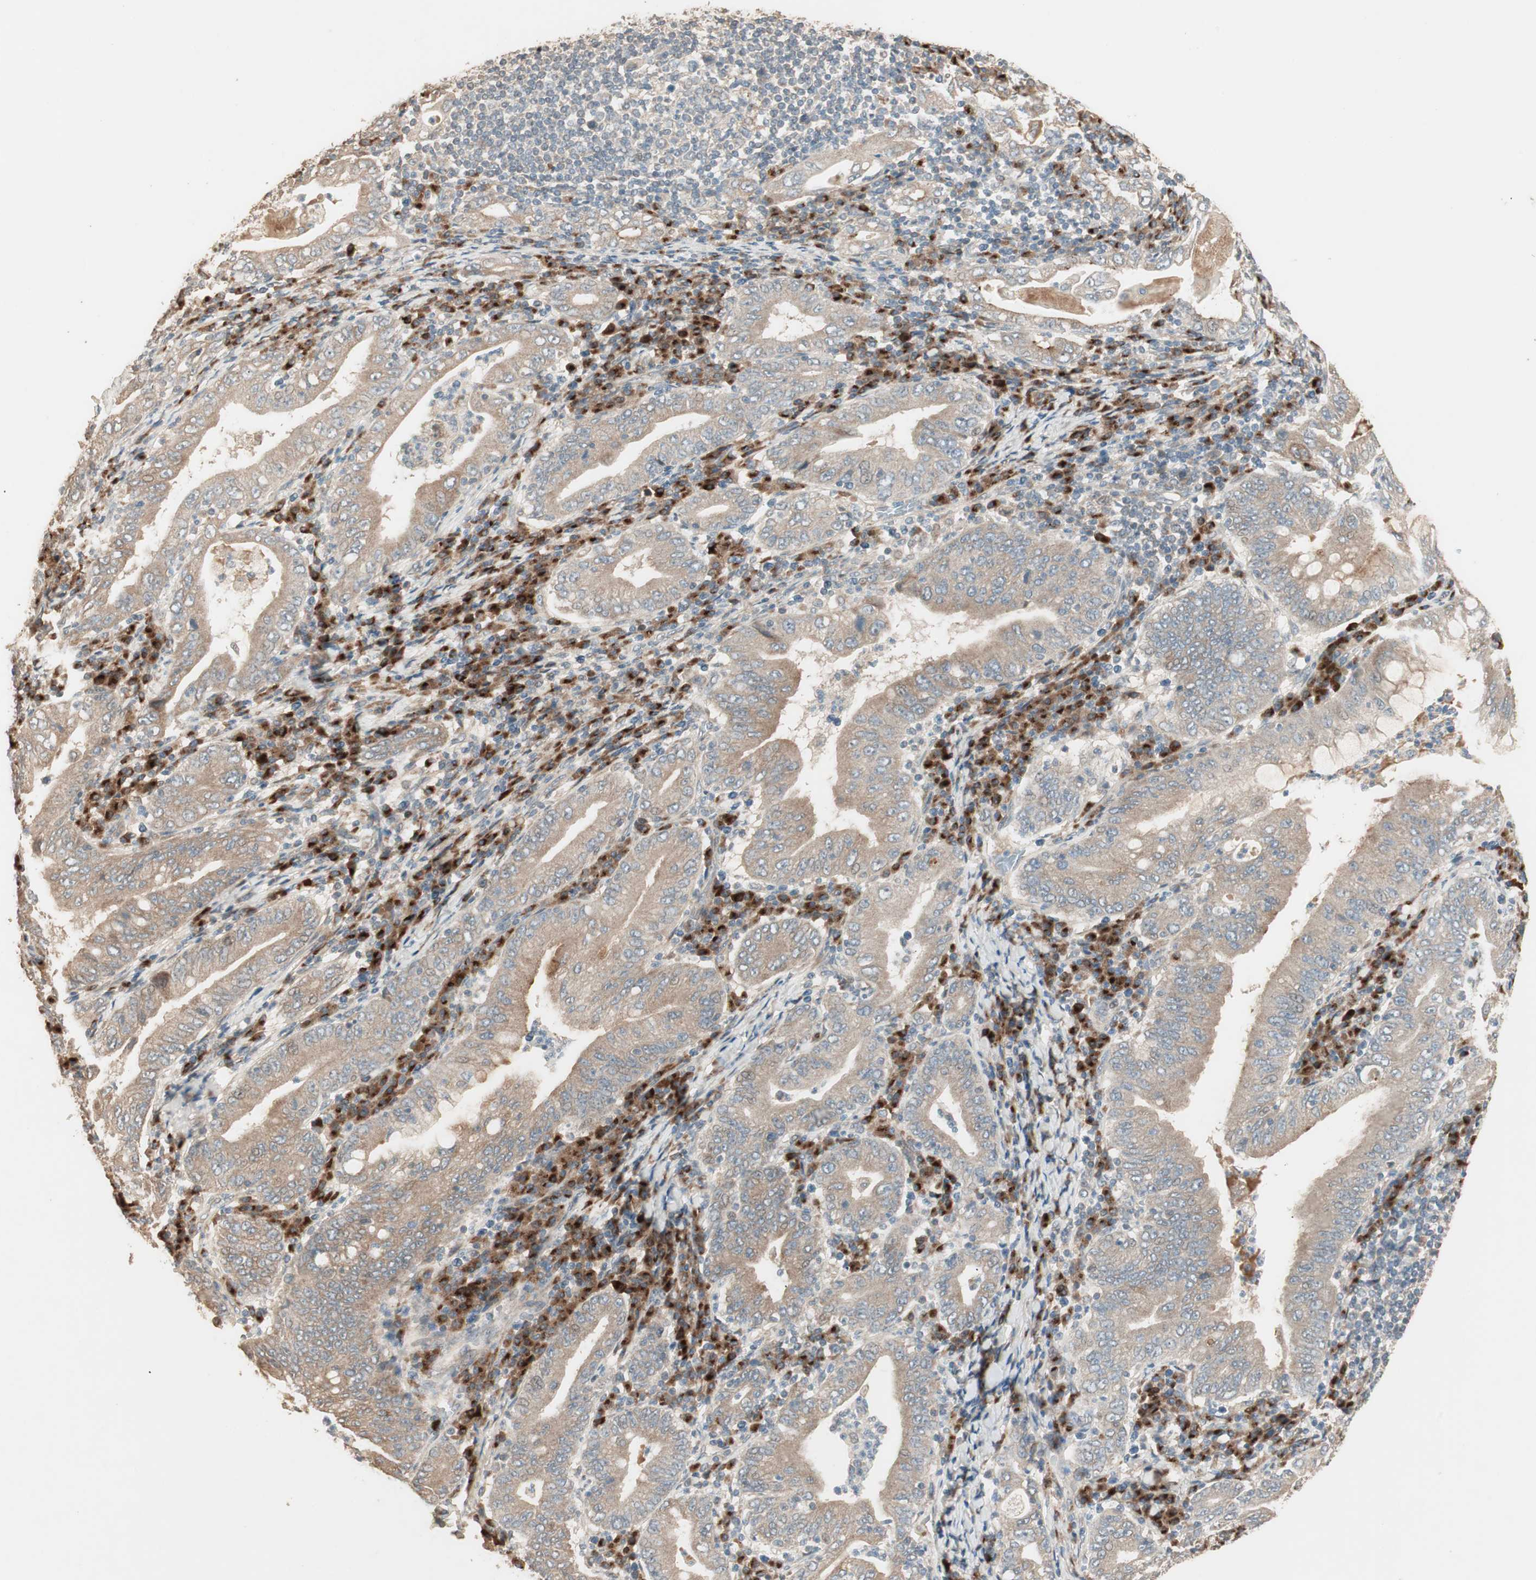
{"staining": {"intensity": "moderate", "quantity": ">75%", "location": "cytoplasmic/membranous"}, "tissue": "stomach cancer", "cell_type": "Tumor cells", "image_type": "cancer", "snomed": [{"axis": "morphology", "description": "Normal tissue, NOS"}, {"axis": "morphology", "description": "Adenocarcinoma, NOS"}, {"axis": "topography", "description": "Esophagus"}, {"axis": "topography", "description": "Stomach, upper"}, {"axis": "topography", "description": "Peripheral nerve tissue"}], "caption": "Immunohistochemistry staining of stomach adenocarcinoma, which displays medium levels of moderate cytoplasmic/membranous positivity in approximately >75% of tumor cells indicating moderate cytoplasmic/membranous protein expression. The staining was performed using DAB (3,3'-diaminobenzidine) (brown) for protein detection and nuclei were counterstained in hematoxylin (blue).", "gene": "RARRES1", "patient": {"sex": "male", "age": 62}}